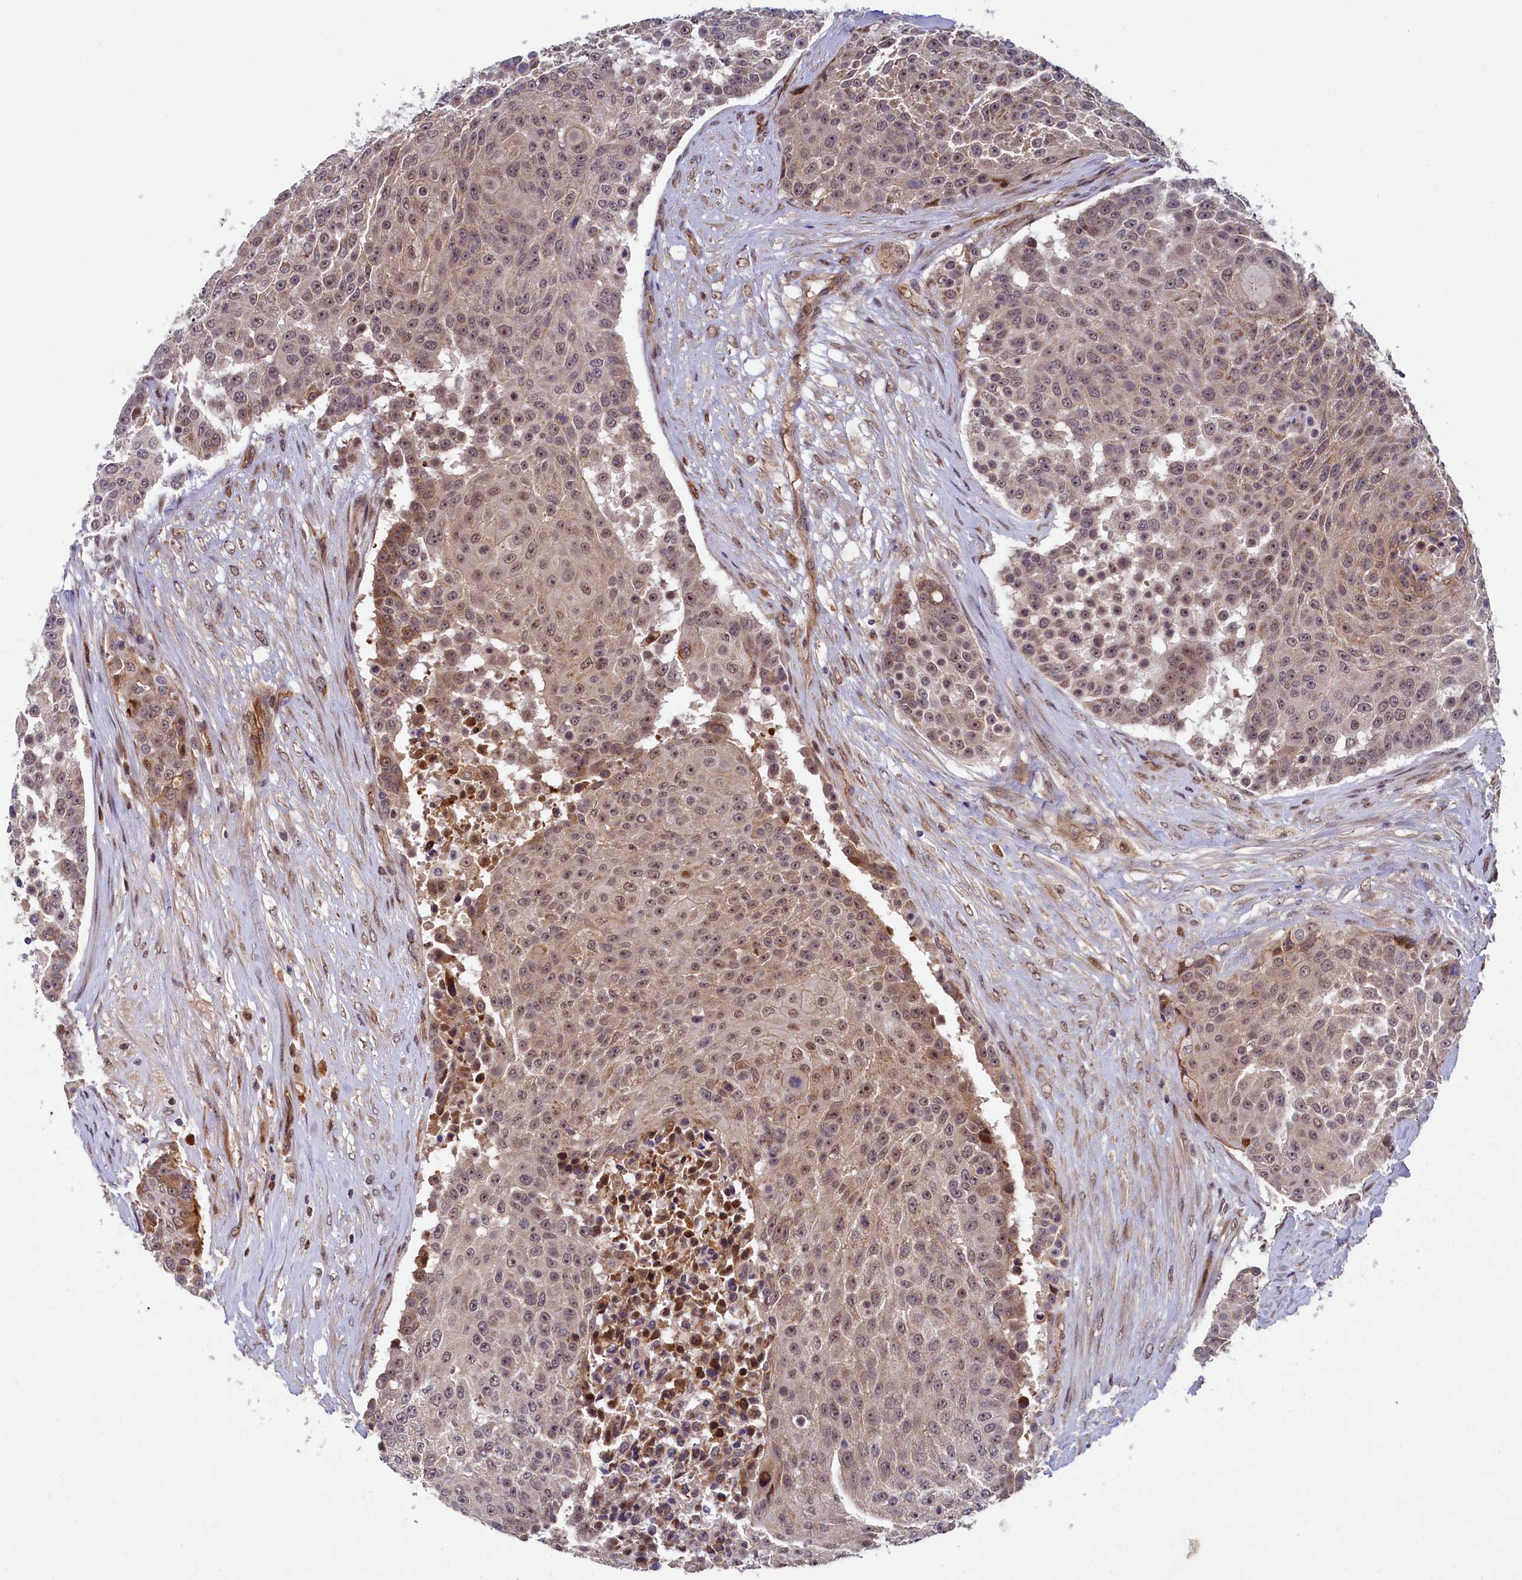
{"staining": {"intensity": "weak", "quantity": ">75%", "location": "cytoplasmic/membranous,nuclear"}, "tissue": "urothelial cancer", "cell_type": "Tumor cells", "image_type": "cancer", "snomed": [{"axis": "morphology", "description": "Urothelial carcinoma, High grade"}, {"axis": "topography", "description": "Urinary bladder"}], "caption": "An immunohistochemistry histopathology image of neoplastic tissue is shown. Protein staining in brown shows weak cytoplasmic/membranous and nuclear positivity in urothelial cancer within tumor cells. Nuclei are stained in blue.", "gene": "ARL14EP", "patient": {"sex": "female", "age": 63}}